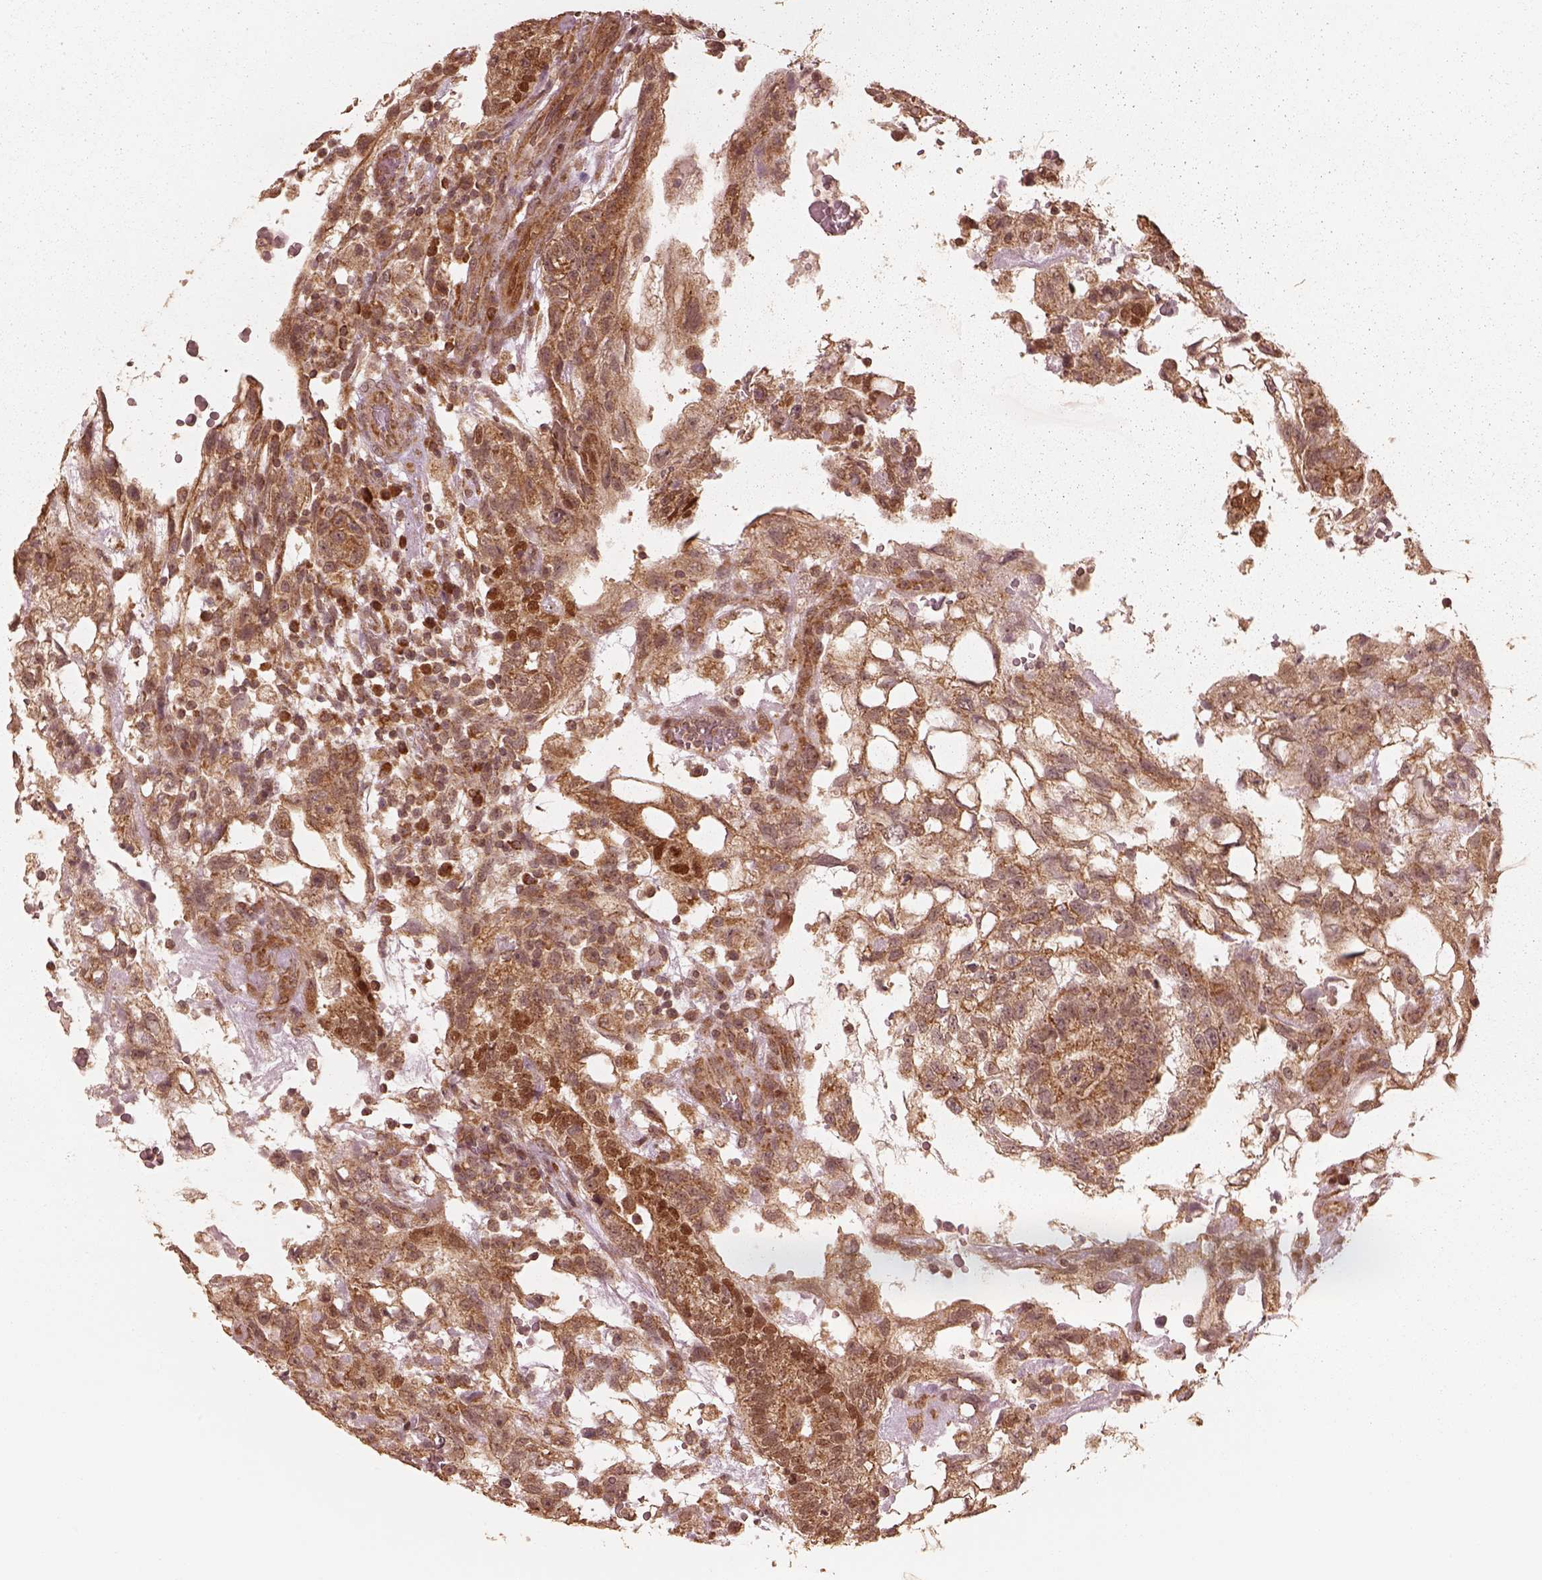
{"staining": {"intensity": "moderate", "quantity": ">75%", "location": "cytoplasmic/membranous"}, "tissue": "testis cancer", "cell_type": "Tumor cells", "image_type": "cancer", "snomed": [{"axis": "morphology", "description": "Carcinoma, Embryonal, NOS"}, {"axis": "topography", "description": "Testis"}], "caption": "Immunohistochemical staining of testis cancer exhibits moderate cytoplasmic/membranous protein staining in about >75% of tumor cells.", "gene": "DNAJC25", "patient": {"sex": "male", "age": 32}}